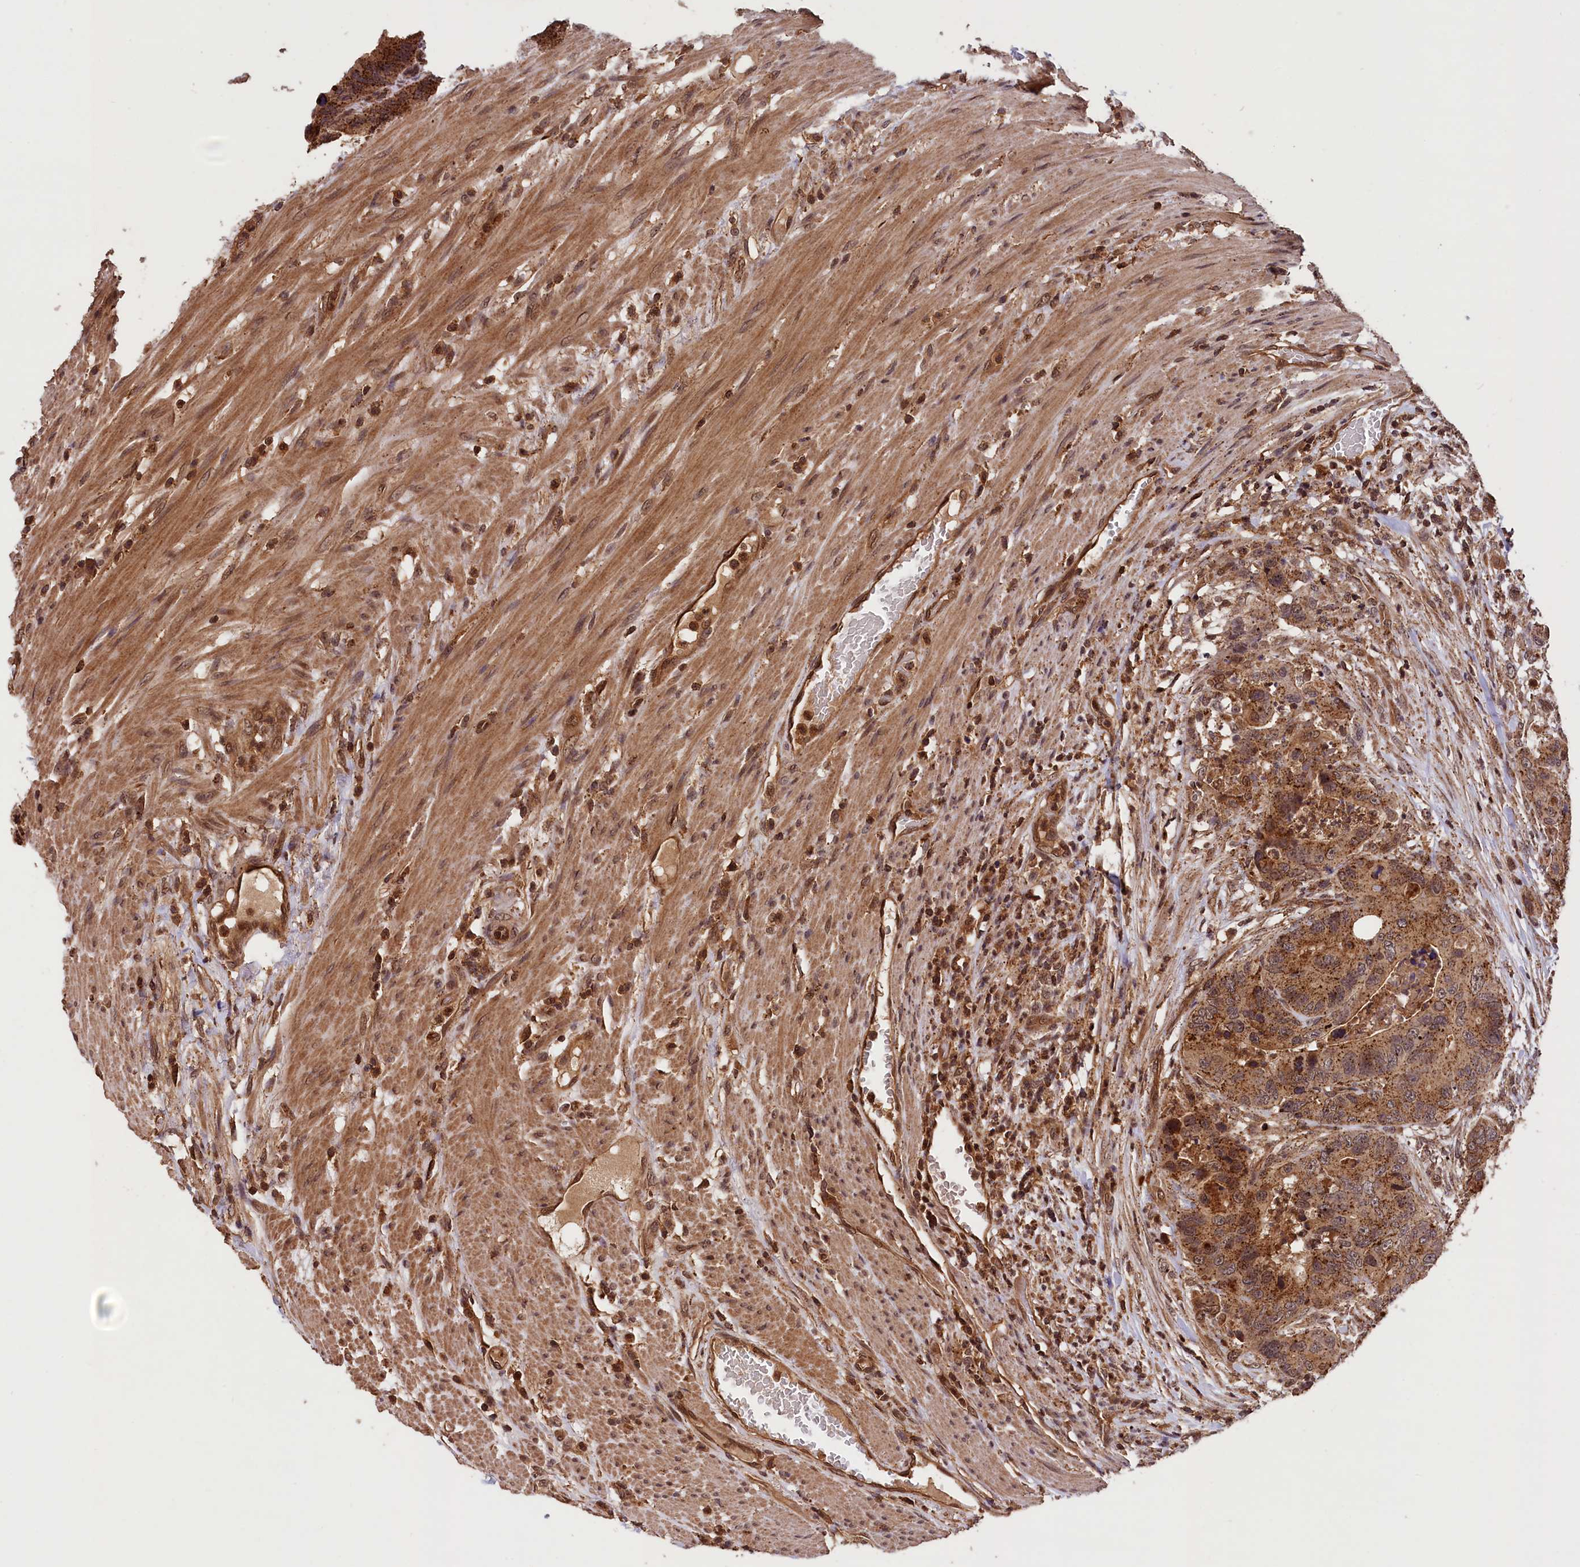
{"staining": {"intensity": "strong", "quantity": ">75%", "location": "cytoplasmic/membranous"}, "tissue": "colorectal cancer", "cell_type": "Tumor cells", "image_type": "cancer", "snomed": [{"axis": "morphology", "description": "Adenocarcinoma, NOS"}, {"axis": "topography", "description": "Colon"}], "caption": "This is a histology image of immunohistochemistry staining of colorectal cancer, which shows strong positivity in the cytoplasmic/membranous of tumor cells.", "gene": "IST1", "patient": {"sex": "male", "age": 84}}